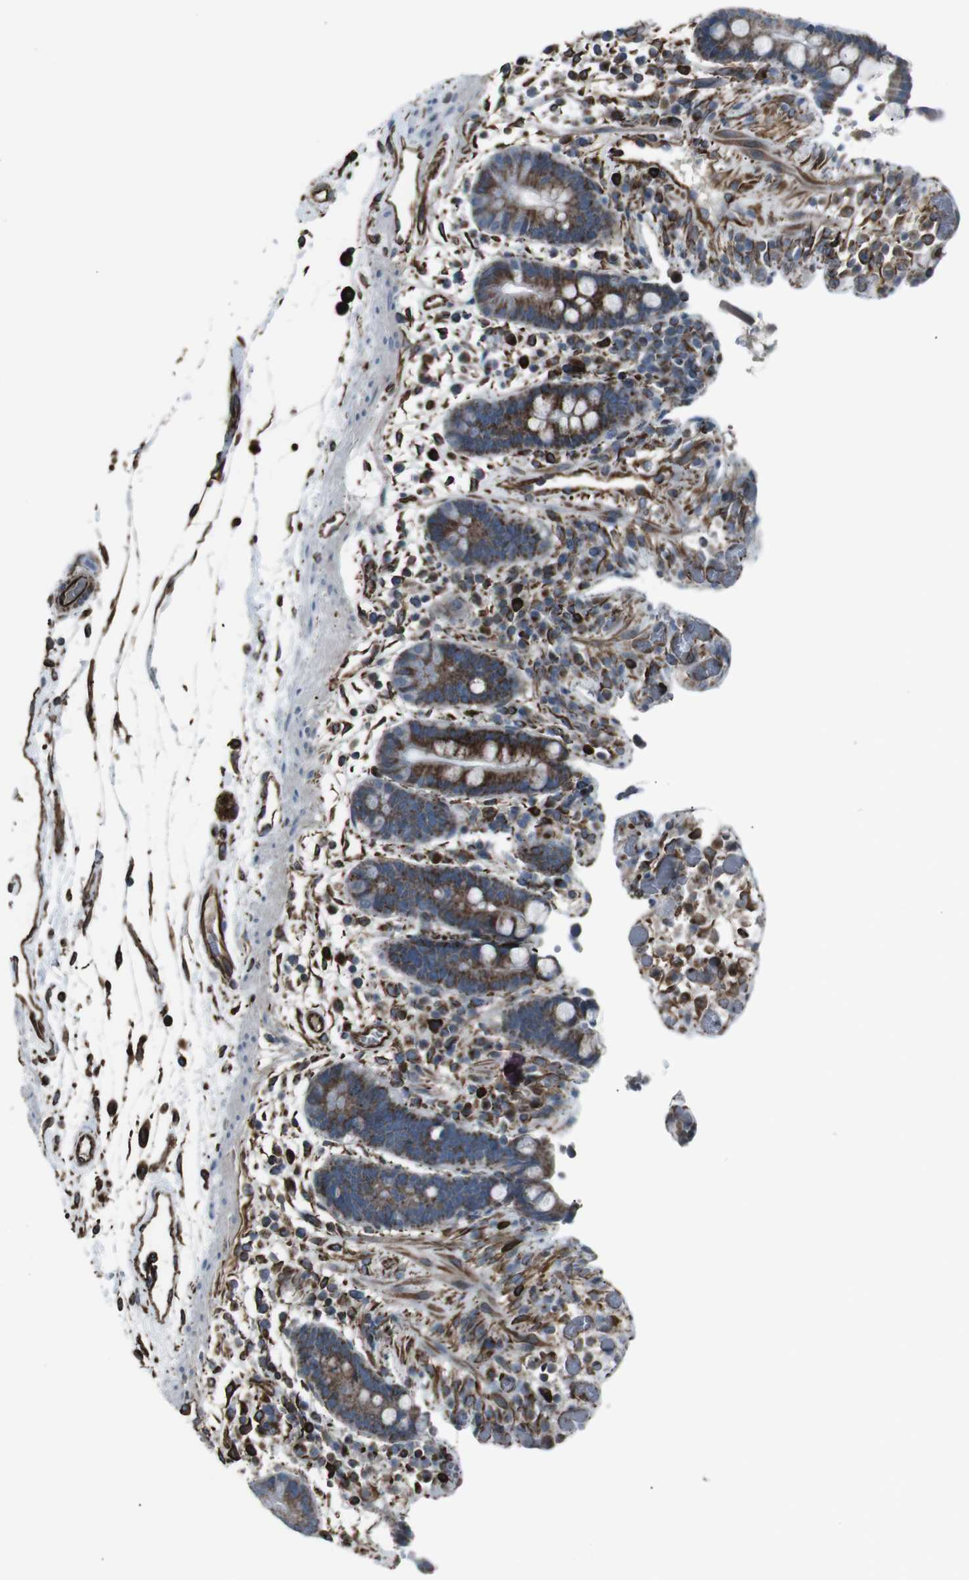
{"staining": {"intensity": "strong", "quantity": ">75%", "location": "cytoplasmic/membranous"}, "tissue": "colon", "cell_type": "Endothelial cells", "image_type": "normal", "snomed": [{"axis": "morphology", "description": "Normal tissue, NOS"}, {"axis": "topography", "description": "Colon"}], "caption": "Endothelial cells demonstrate high levels of strong cytoplasmic/membranous expression in approximately >75% of cells in unremarkable colon. Using DAB (brown) and hematoxylin (blue) stains, captured at high magnification using brightfield microscopy.", "gene": "TMEM141", "patient": {"sex": "male", "age": 73}}